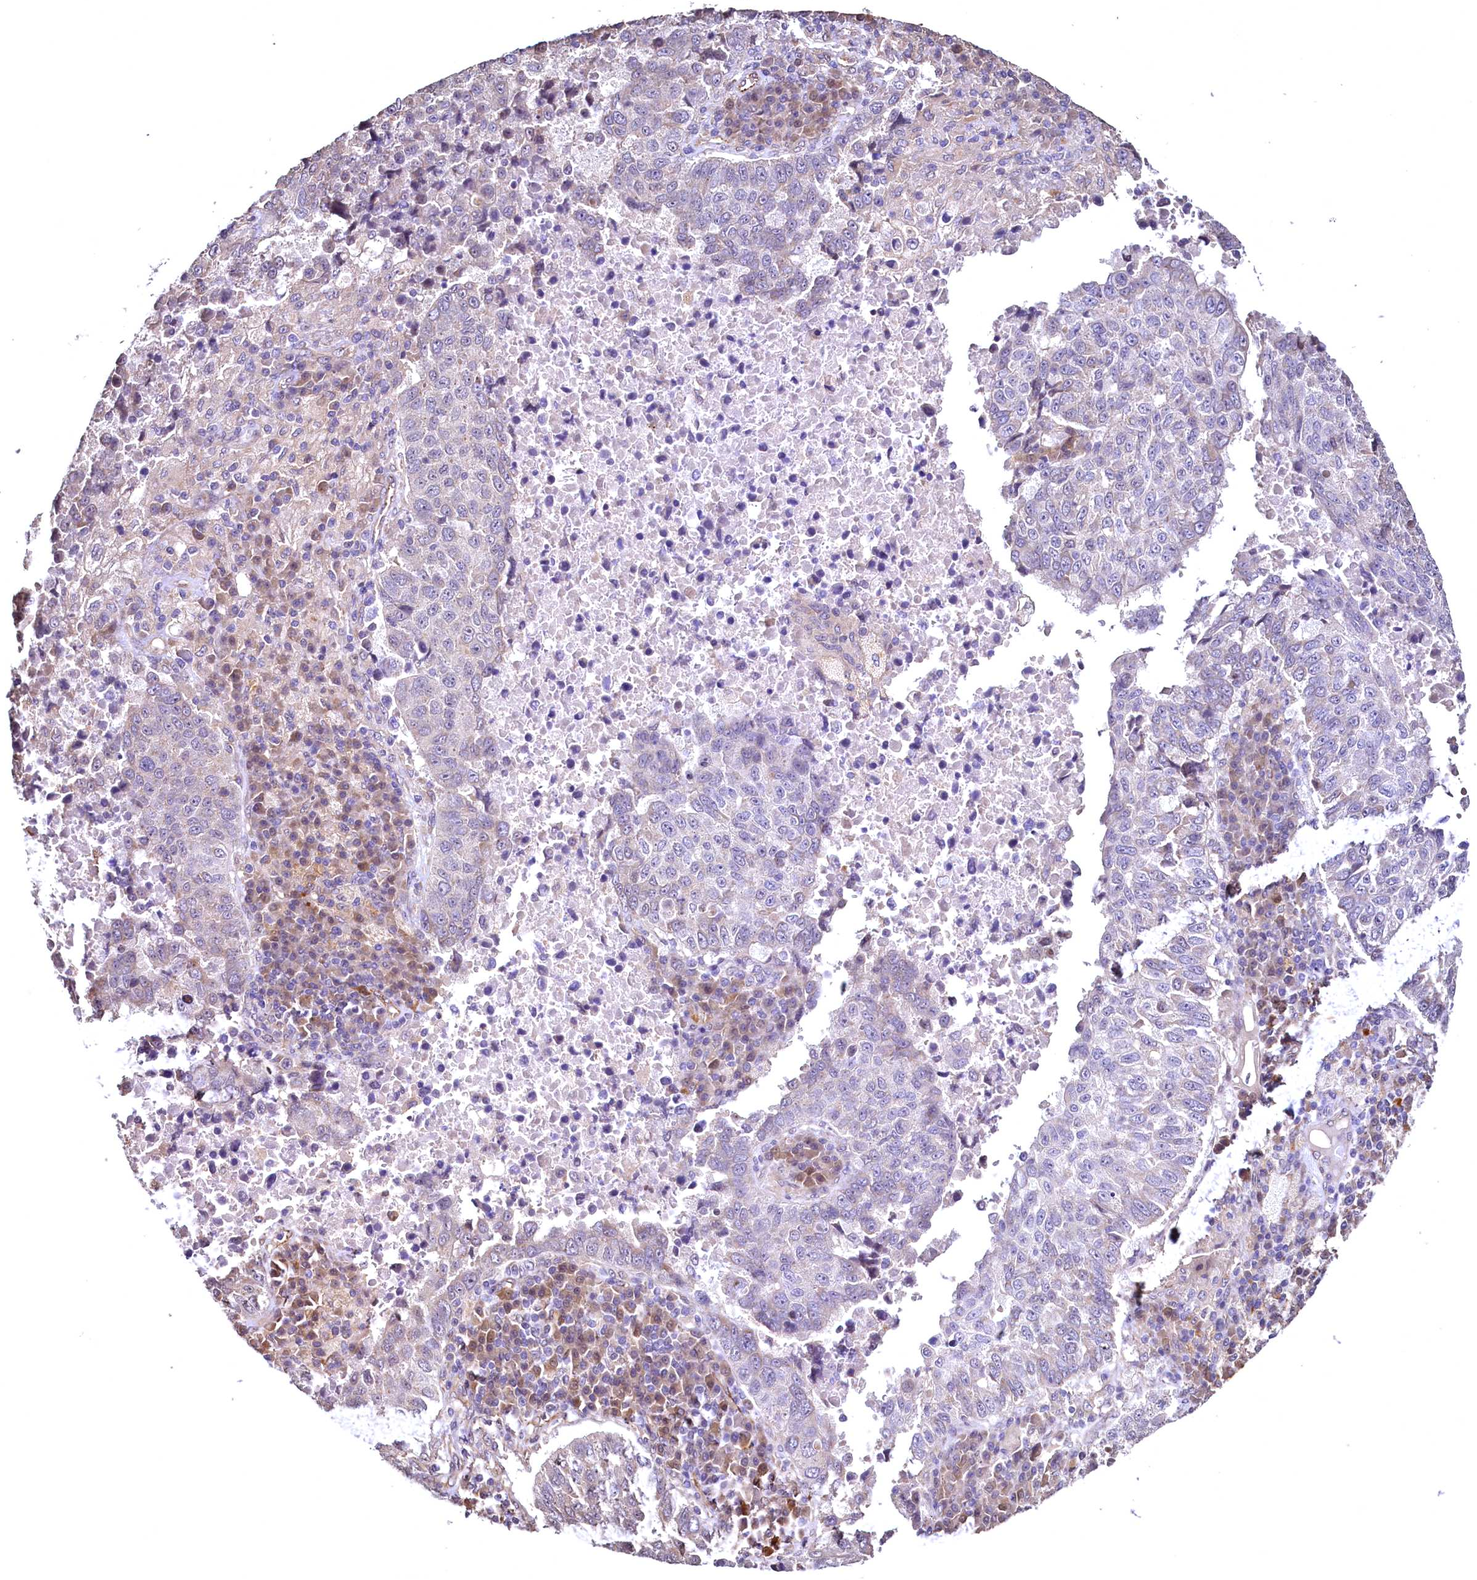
{"staining": {"intensity": "weak", "quantity": "<25%", "location": "cytoplasmic/membranous"}, "tissue": "lung cancer", "cell_type": "Tumor cells", "image_type": "cancer", "snomed": [{"axis": "morphology", "description": "Squamous cell carcinoma, NOS"}, {"axis": "topography", "description": "Lung"}], "caption": "An immunohistochemistry (IHC) micrograph of lung cancer (squamous cell carcinoma) is shown. There is no staining in tumor cells of lung cancer (squamous cell carcinoma).", "gene": "TBCEL", "patient": {"sex": "male", "age": 73}}